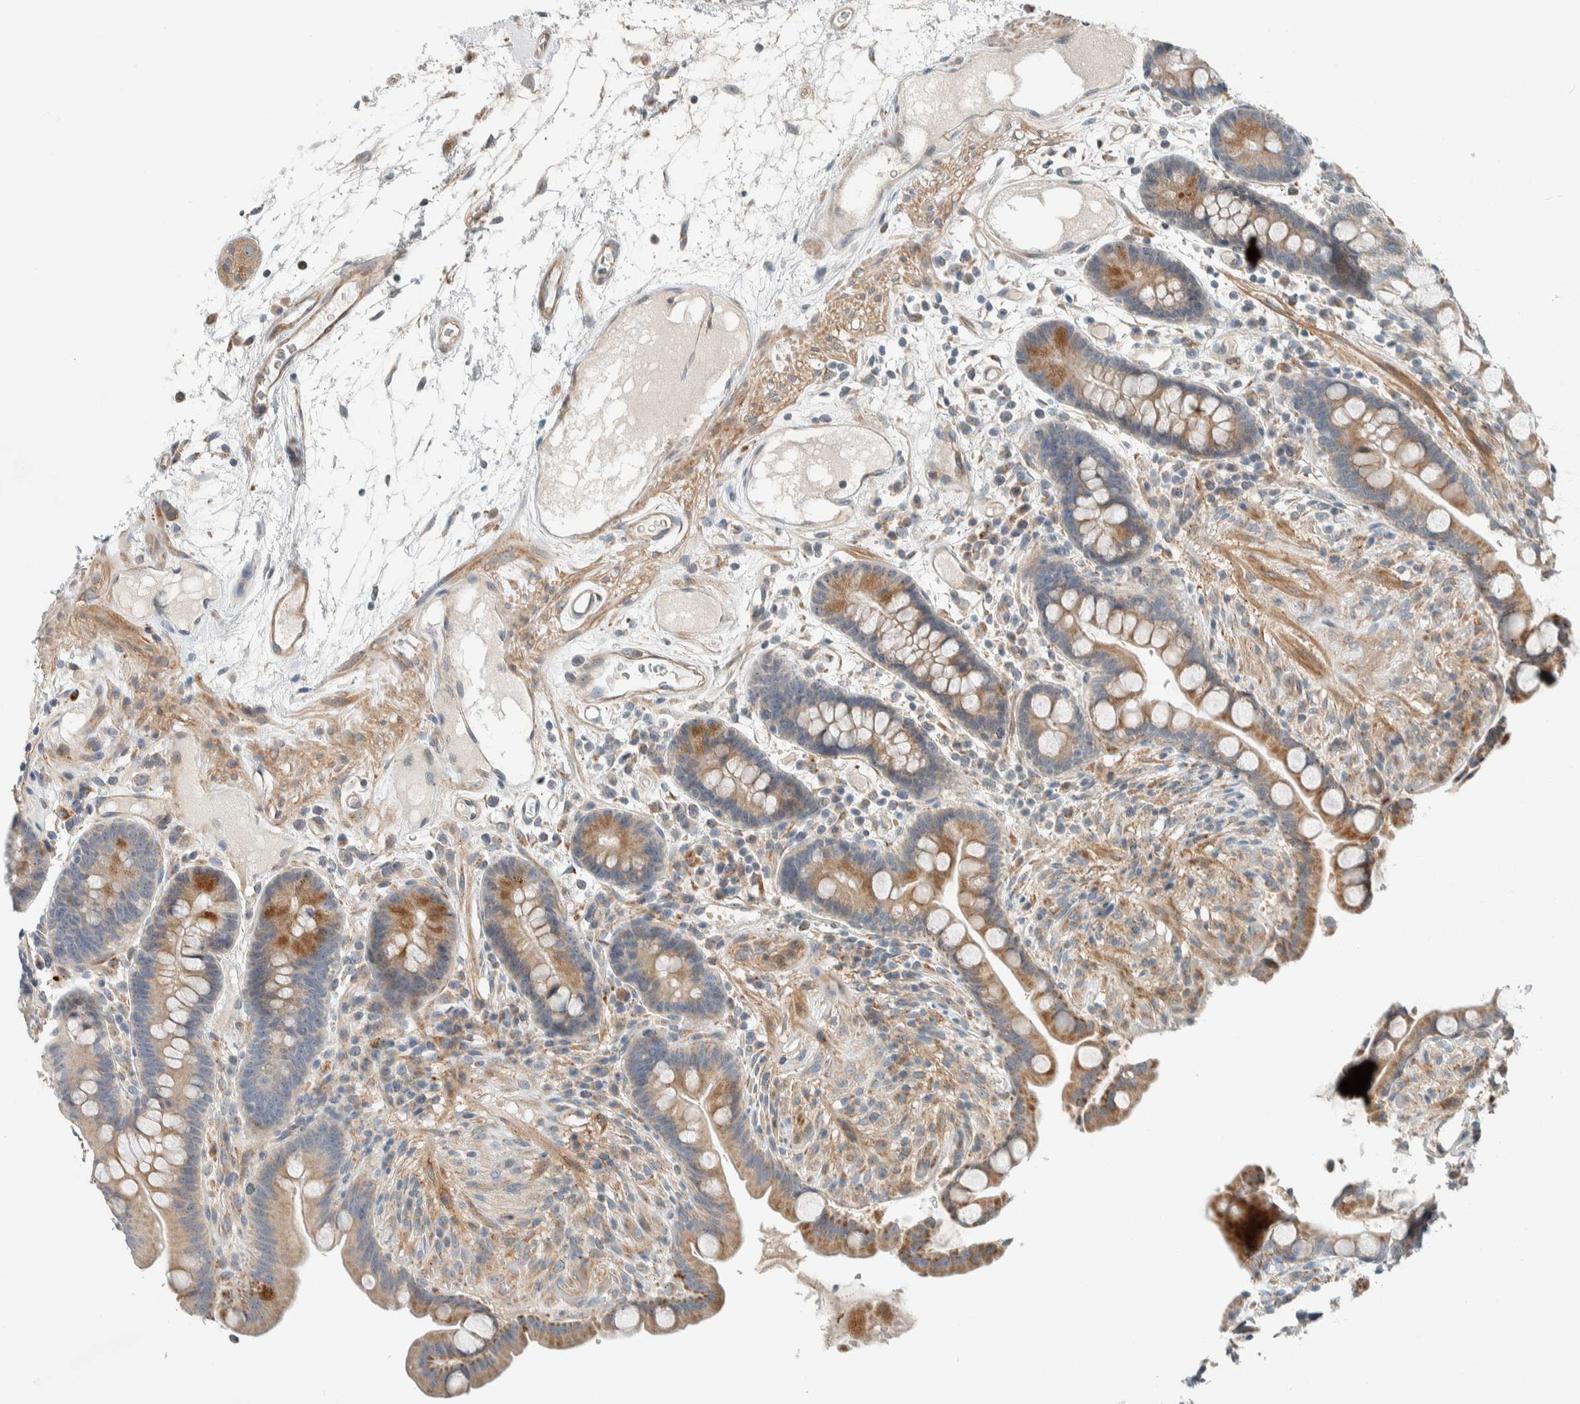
{"staining": {"intensity": "moderate", "quantity": "25%-75%", "location": "cytoplasmic/membranous"}, "tissue": "colon", "cell_type": "Endothelial cells", "image_type": "normal", "snomed": [{"axis": "morphology", "description": "Normal tissue, NOS"}, {"axis": "topography", "description": "Colon"}], "caption": "Endothelial cells display medium levels of moderate cytoplasmic/membranous staining in approximately 25%-75% of cells in normal colon.", "gene": "SLFN12L", "patient": {"sex": "male", "age": 73}}